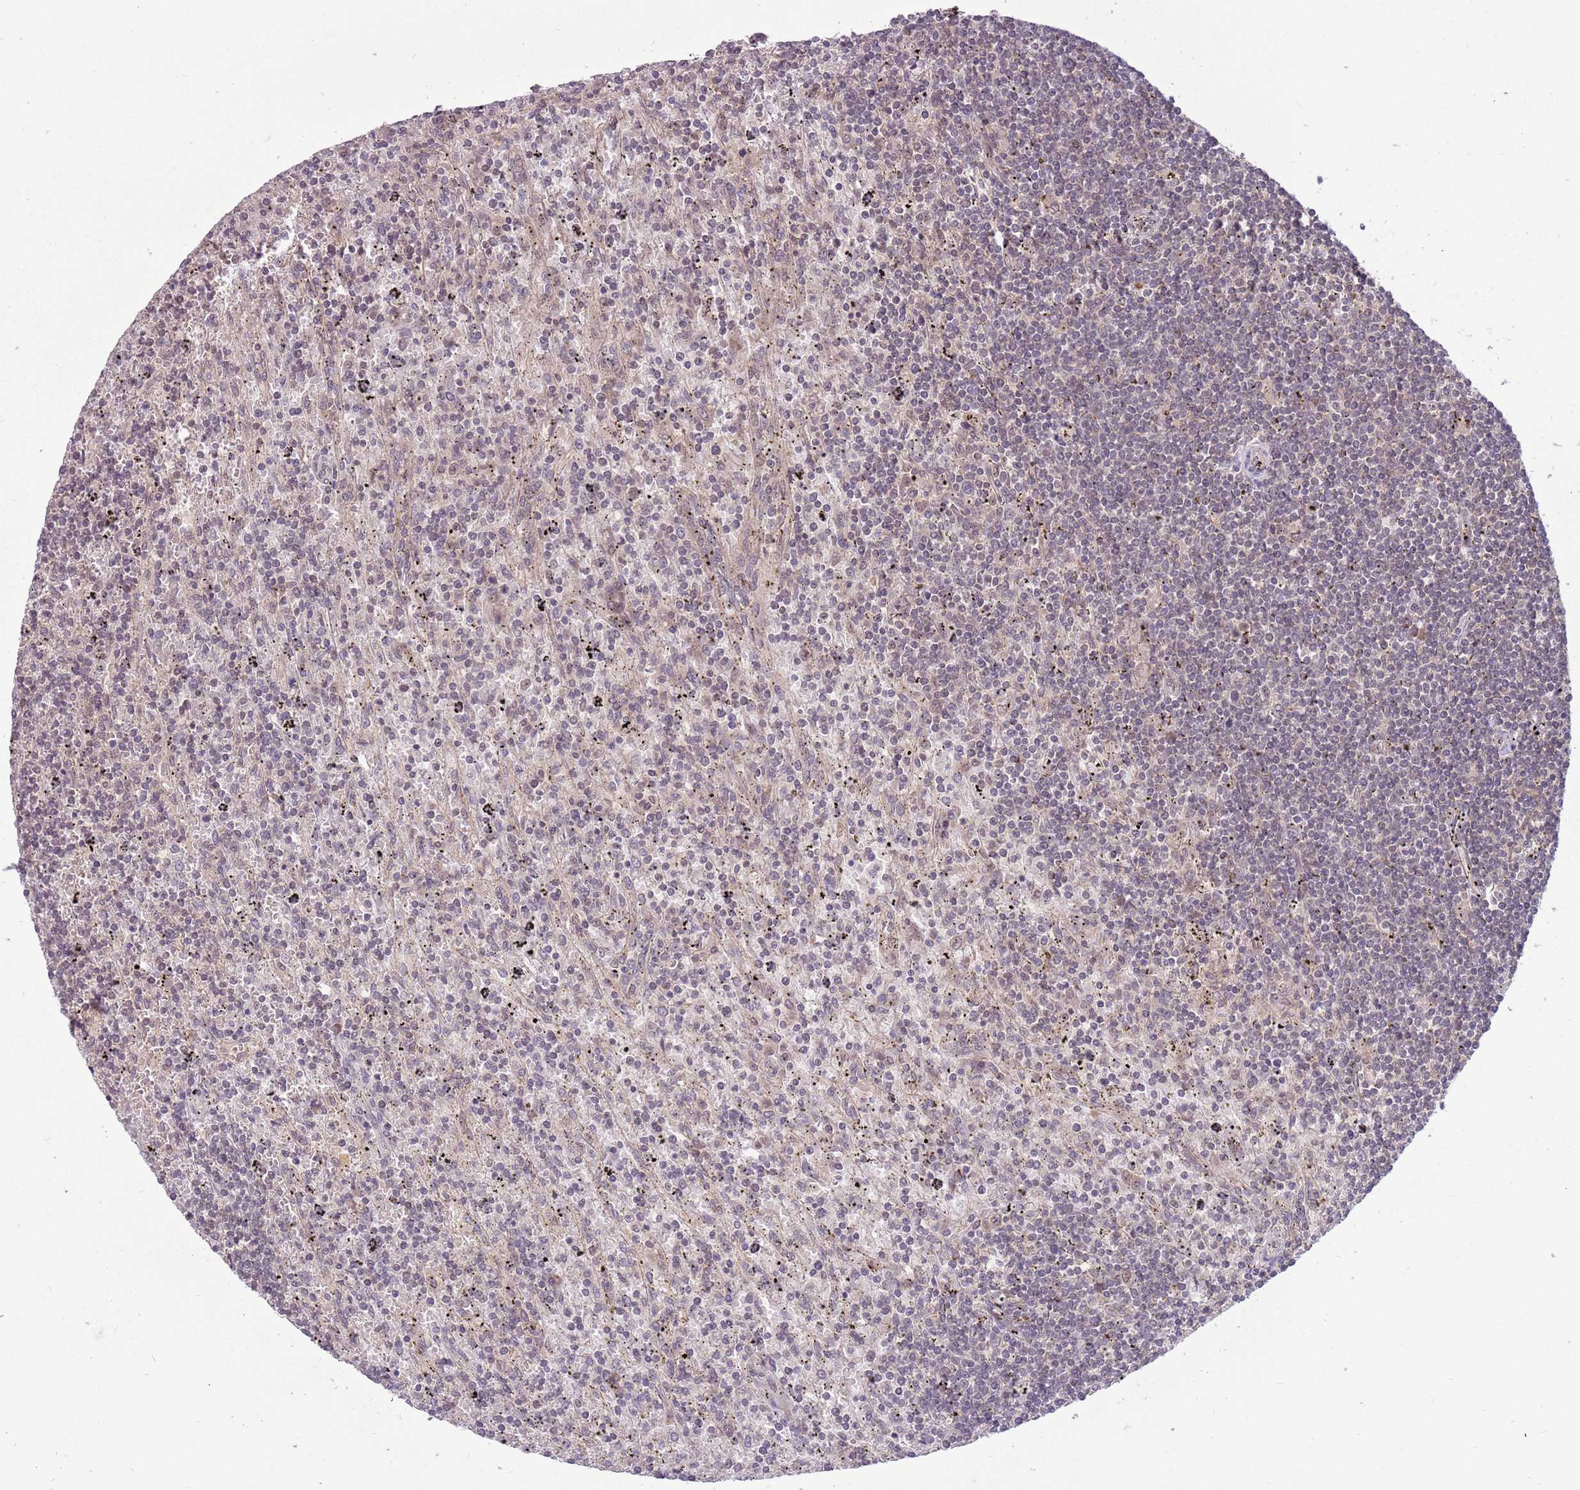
{"staining": {"intensity": "negative", "quantity": "none", "location": "none"}, "tissue": "lymphoma", "cell_type": "Tumor cells", "image_type": "cancer", "snomed": [{"axis": "morphology", "description": "Malignant lymphoma, non-Hodgkin's type, Low grade"}, {"axis": "topography", "description": "Spleen"}], "caption": "Photomicrograph shows no significant protein expression in tumor cells of low-grade malignant lymphoma, non-Hodgkin's type.", "gene": "ADAMTS3", "patient": {"sex": "male", "age": 76}}